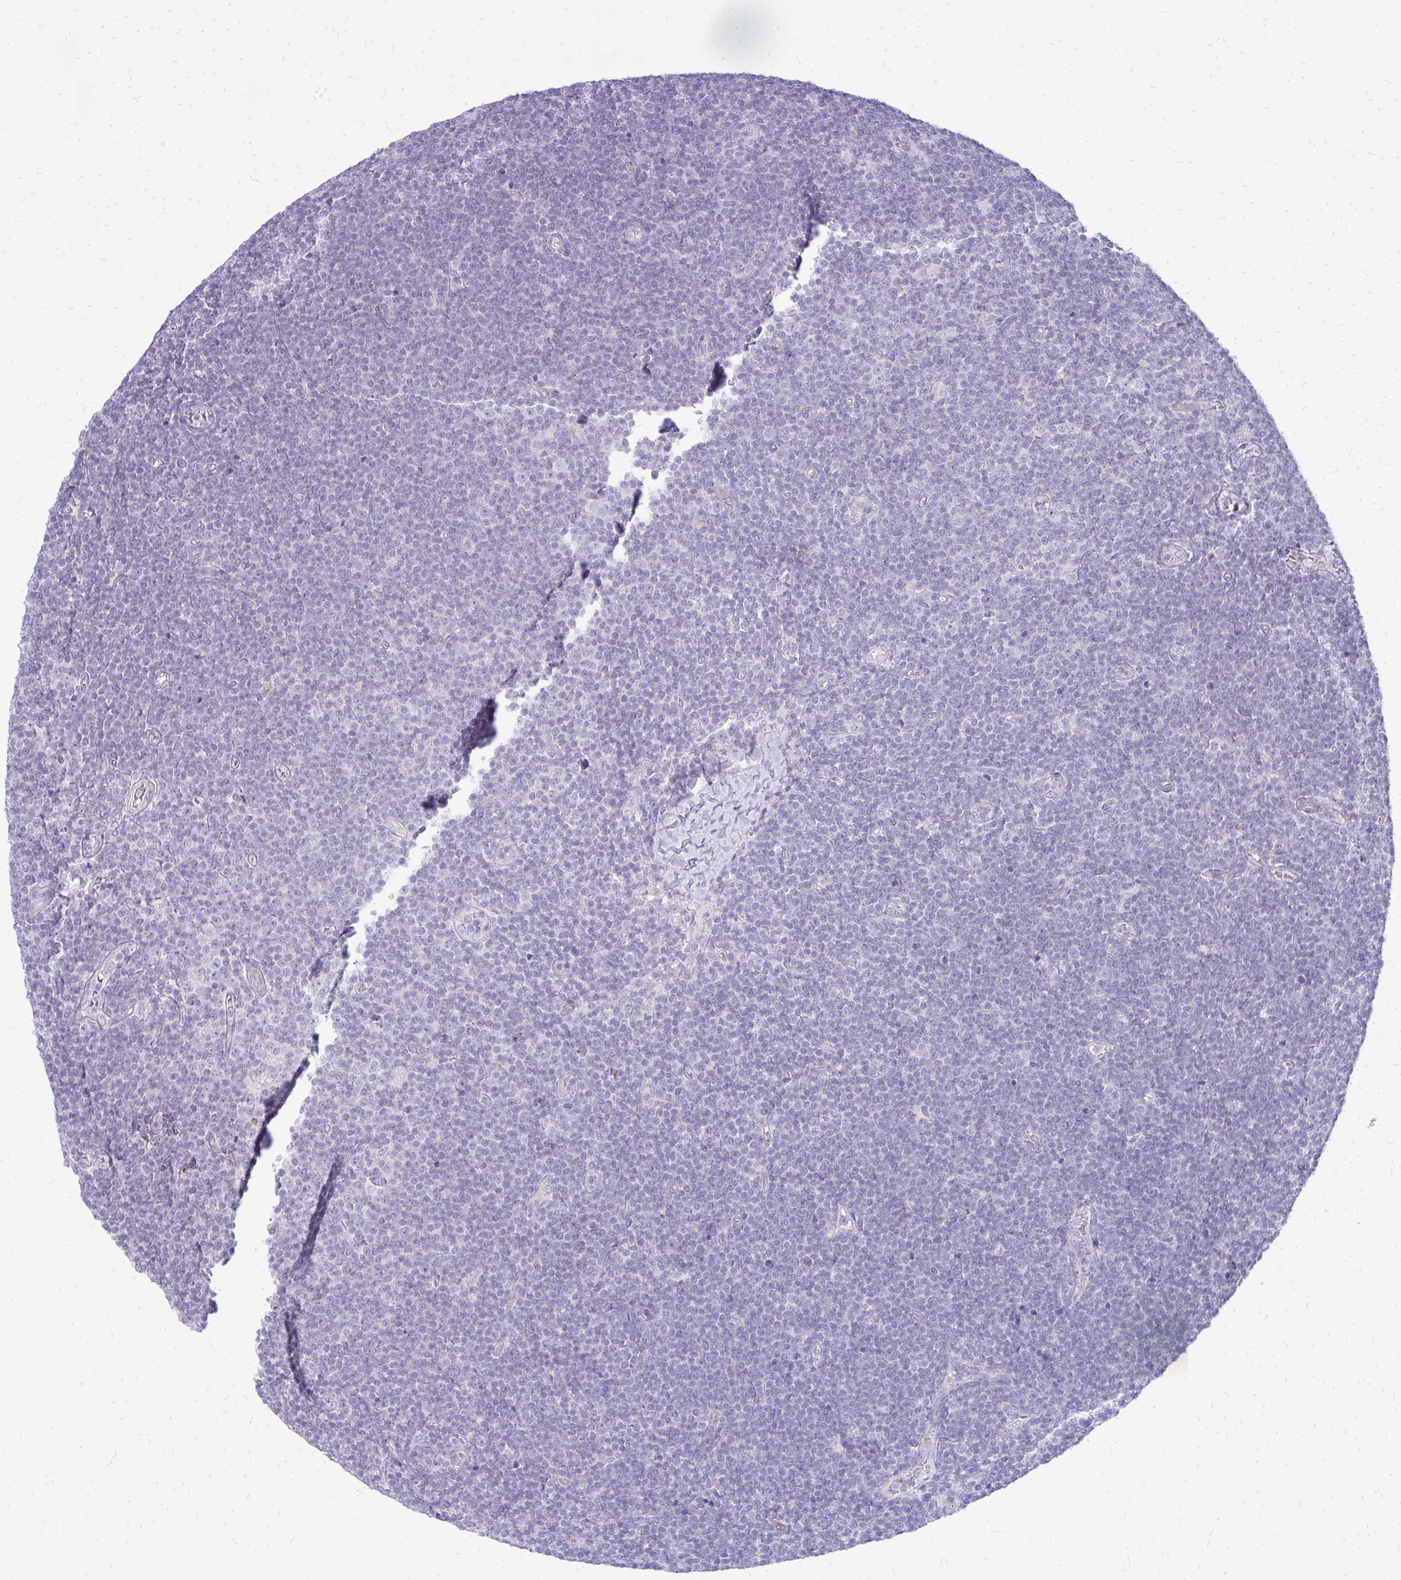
{"staining": {"intensity": "negative", "quantity": "none", "location": "none"}, "tissue": "lymphoma", "cell_type": "Tumor cells", "image_type": "cancer", "snomed": [{"axis": "morphology", "description": "Malignant lymphoma, non-Hodgkin's type, Low grade"}, {"axis": "topography", "description": "Lymph node"}], "caption": "A high-resolution photomicrograph shows immunohistochemistry (IHC) staining of lymphoma, which demonstrates no significant expression in tumor cells.", "gene": "TSPEAR", "patient": {"sex": "male", "age": 48}}